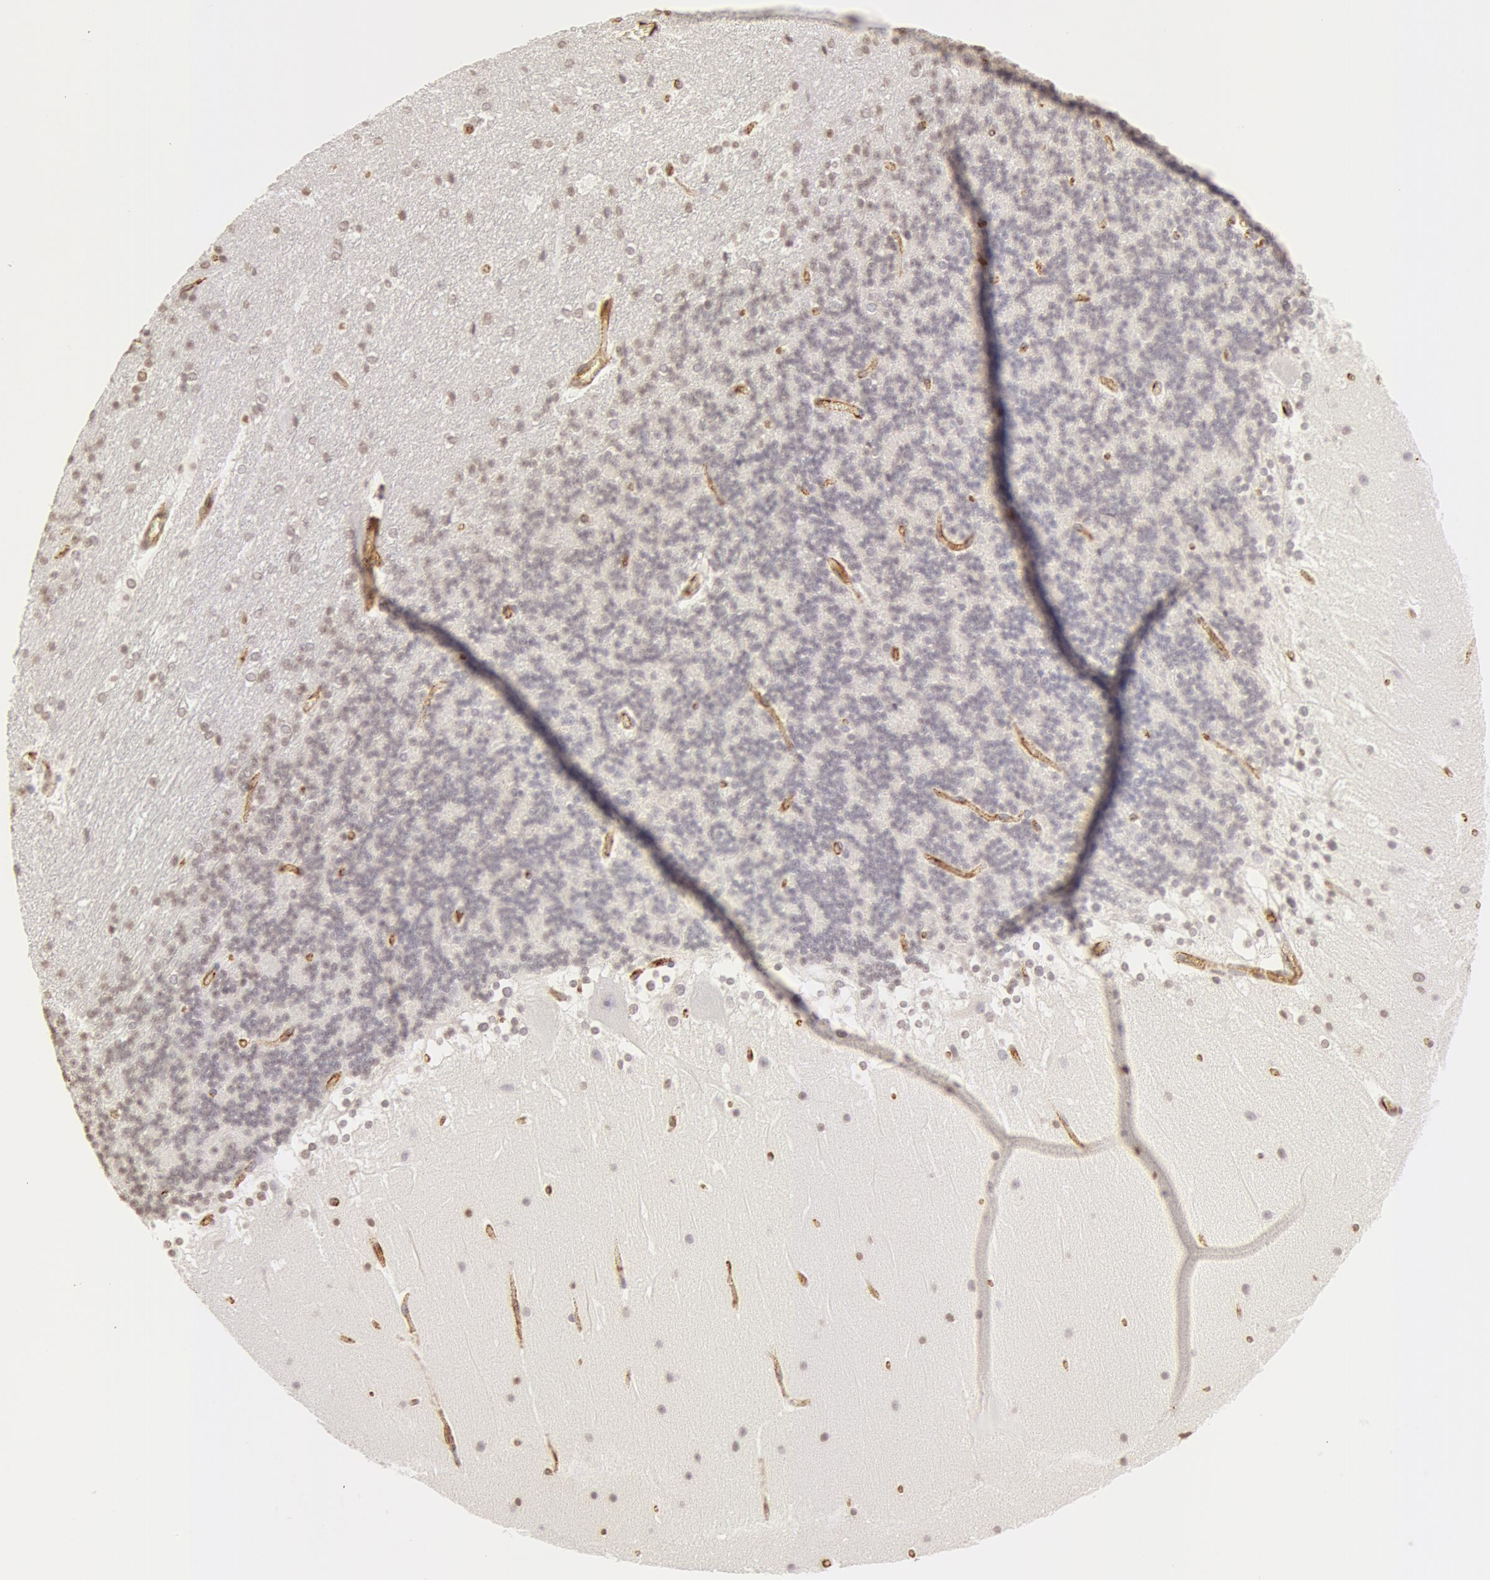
{"staining": {"intensity": "negative", "quantity": "none", "location": "none"}, "tissue": "cerebellum", "cell_type": "Cells in granular layer", "image_type": "normal", "snomed": [{"axis": "morphology", "description": "Normal tissue, NOS"}, {"axis": "topography", "description": "Cerebellum"}], "caption": "Micrograph shows no significant protein positivity in cells in granular layer of normal cerebellum.", "gene": "VWF", "patient": {"sex": "female", "age": 19}}